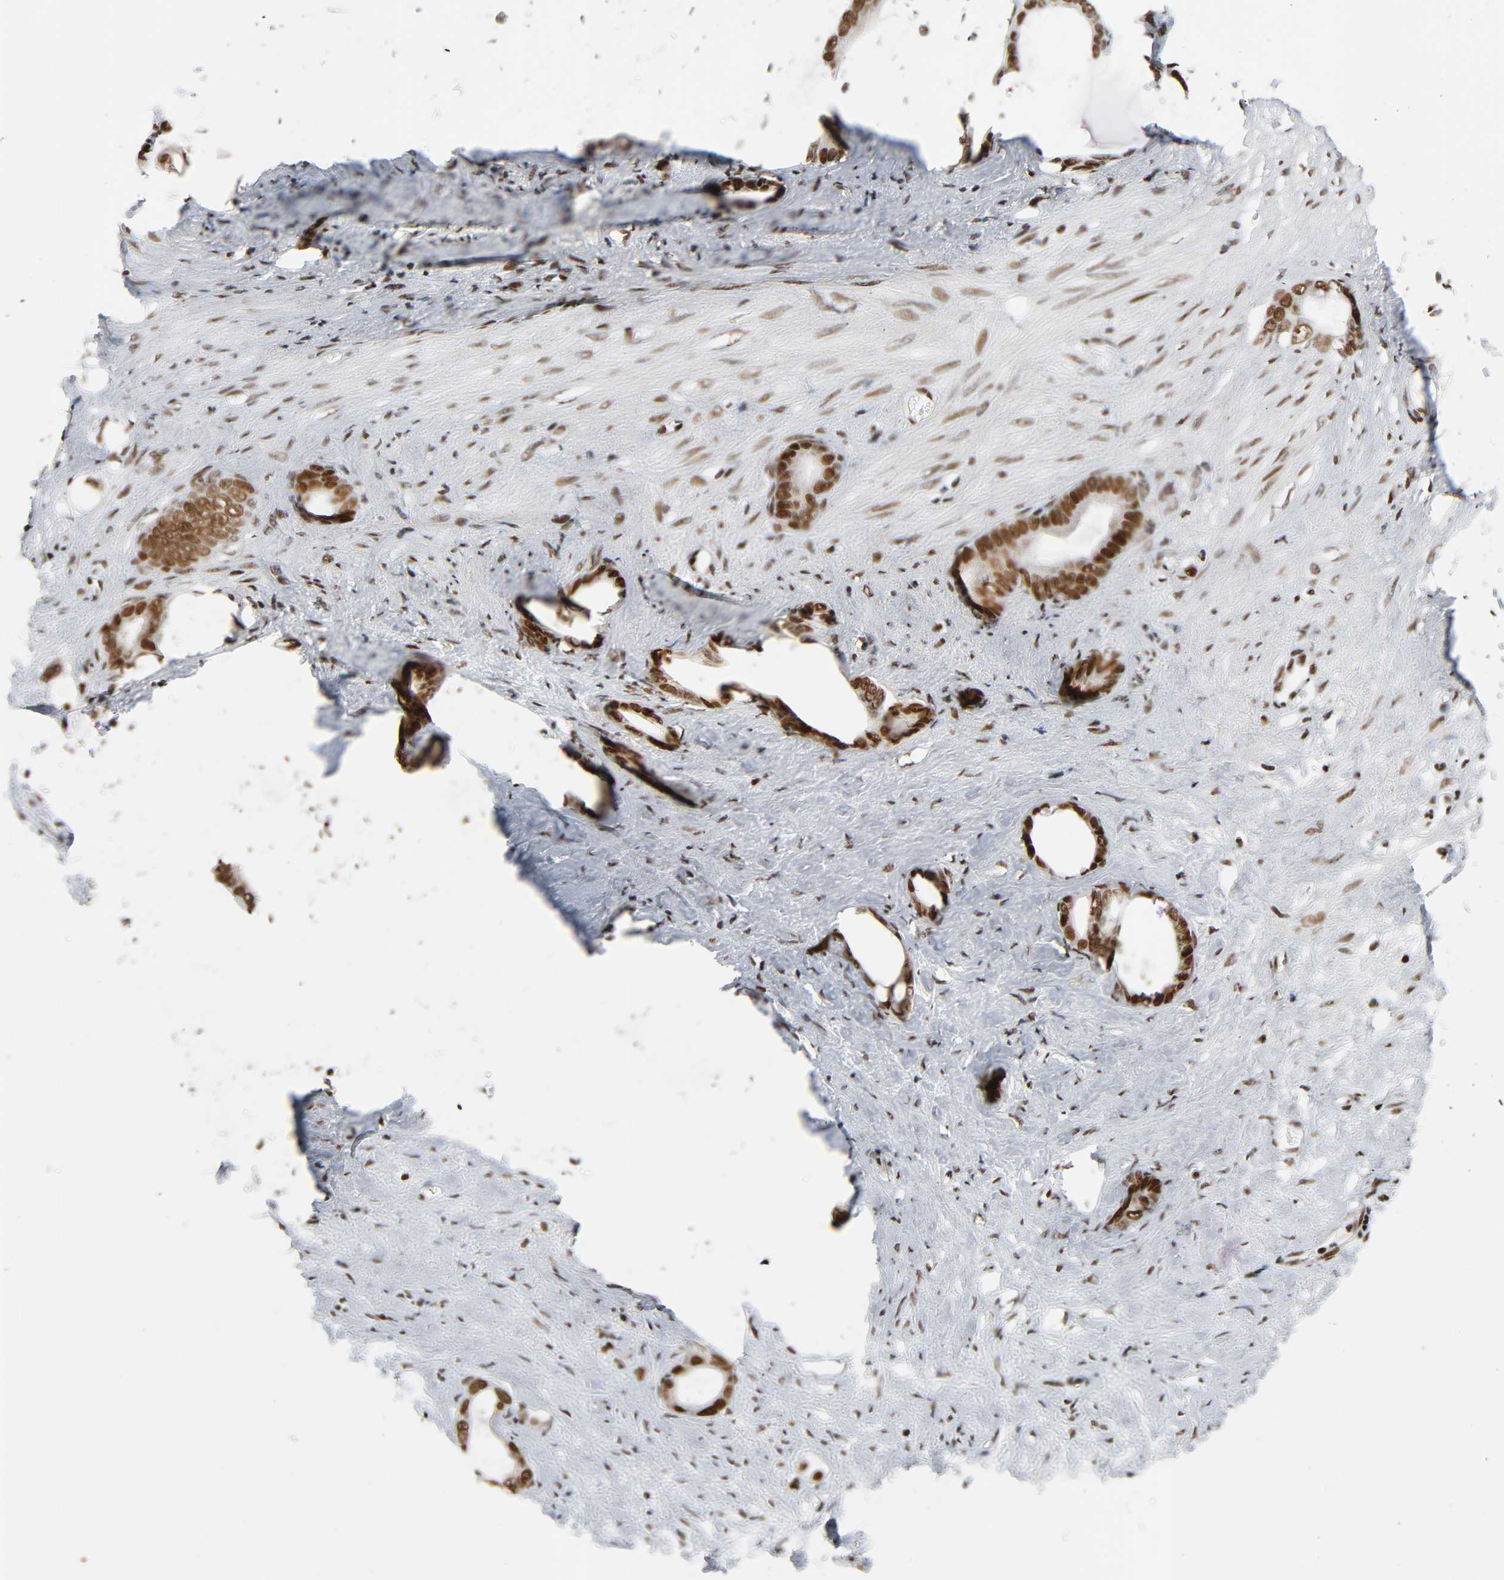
{"staining": {"intensity": "strong", "quantity": ">75%", "location": "nuclear"}, "tissue": "stomach cancer", "cell_type": "Tumor cells", "image_type": "cancer", "snomed": [{"axis": "morphology", "description": "Adenocarcinoma, NOS"}, {"axis": "topography", "description": "Stomach"}], "caption": "Adenocarcinoma (stomach) stained for a protein reveals strong nuclear positivity in tumor cells.", "gene": "CDK9", "patient": {"sex": "female", "age": 75}}